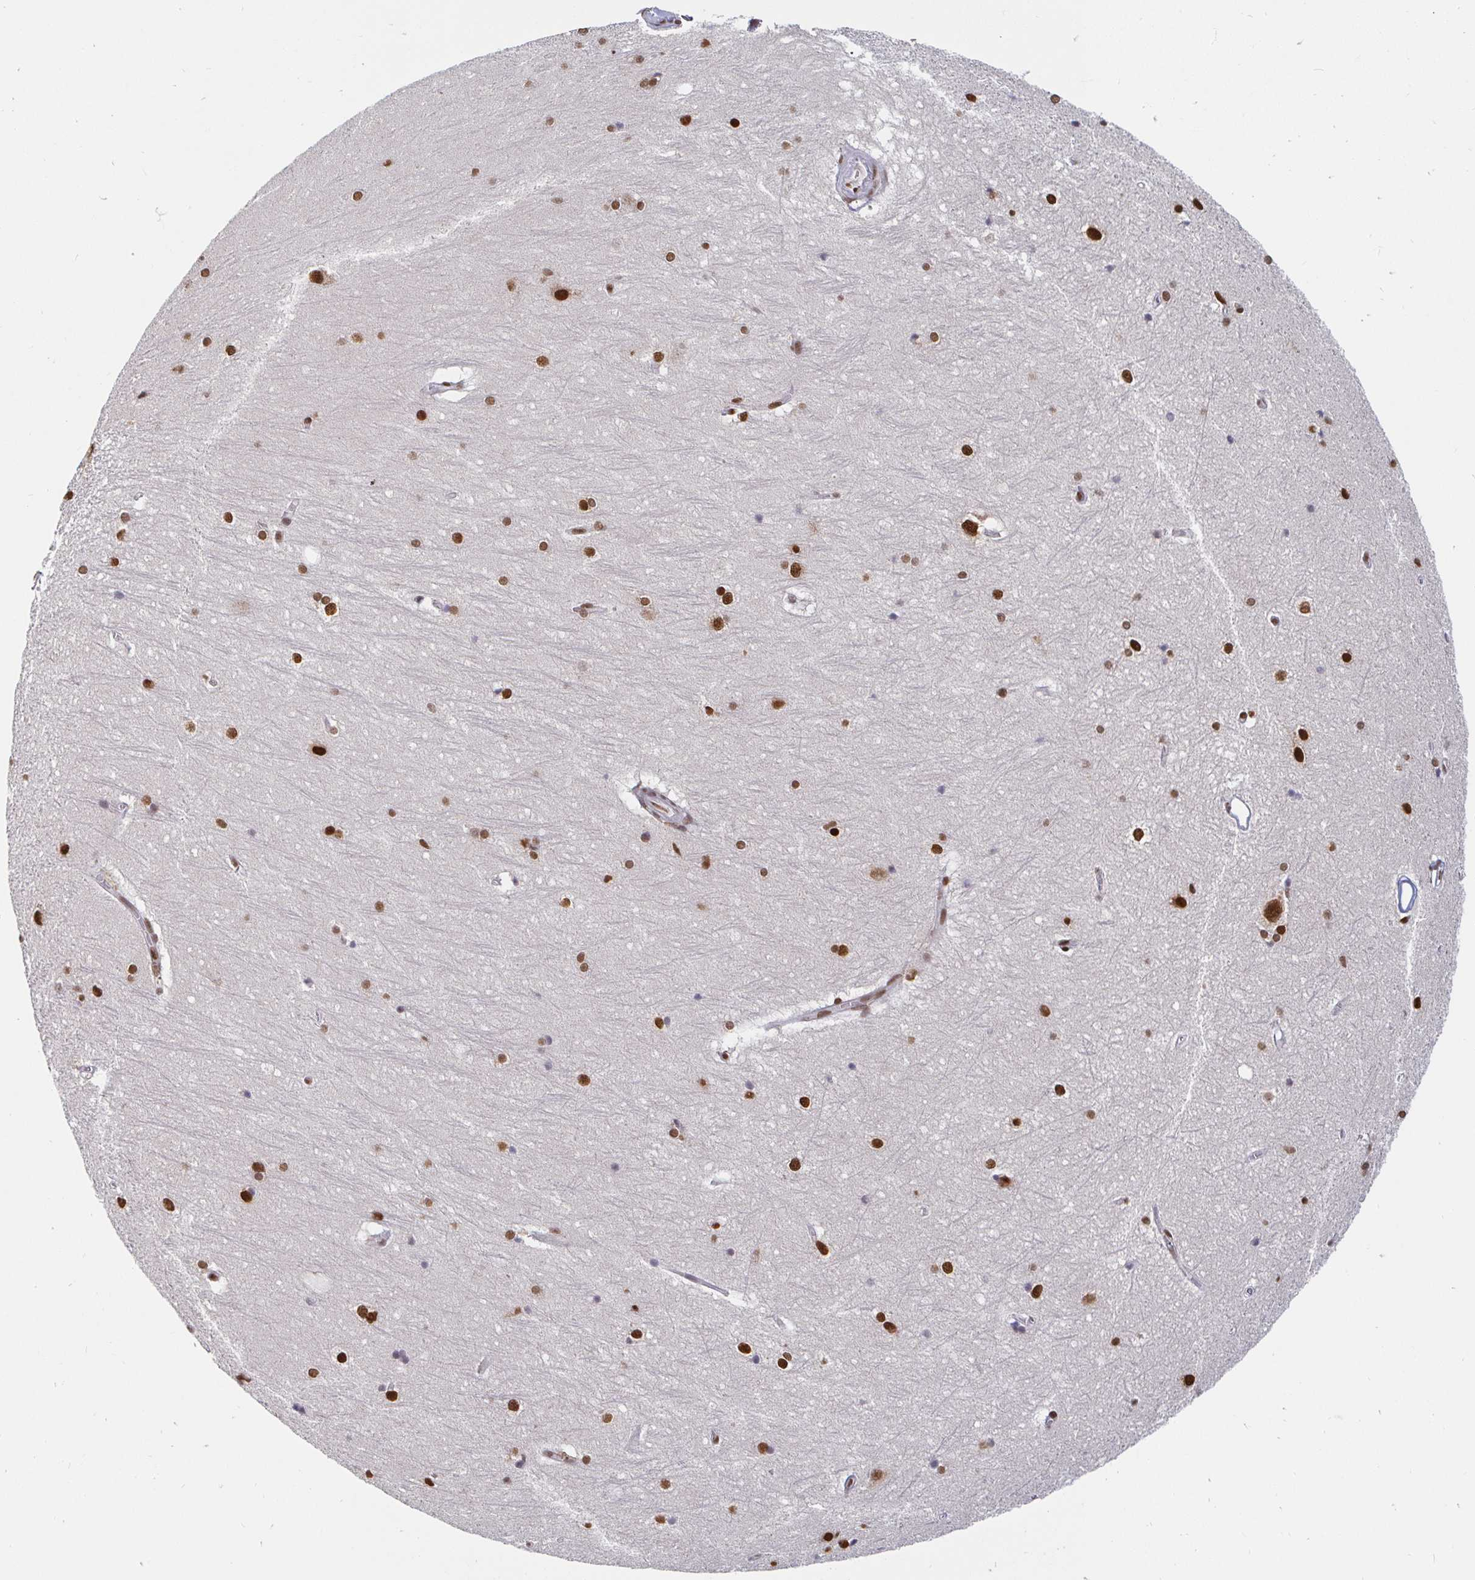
{"staining": {"intensity": "moderate", "quantity": "25%-75%", "location": "nuclear"}, "tissue": "hippocampus", "cell_type": "Glial cells", "image_type": "normal", "snomed": [{"axis": "morphology", "description": "Normal tissue, NOS"}, {"axis": "topography", "description": "Cerebral cortex"}, {"axis": "topography", "description": "Hippocampus"}], "caption": "Glial cells show medium levels of moderate nuclear positivity in about 25%-75% of cells in normal hippocampus. (brown staining indicates protein expression, while blue staining denotes nuclei).", "gene": "RBMXL1", "patient": {"sex": "female", "age": 19}}